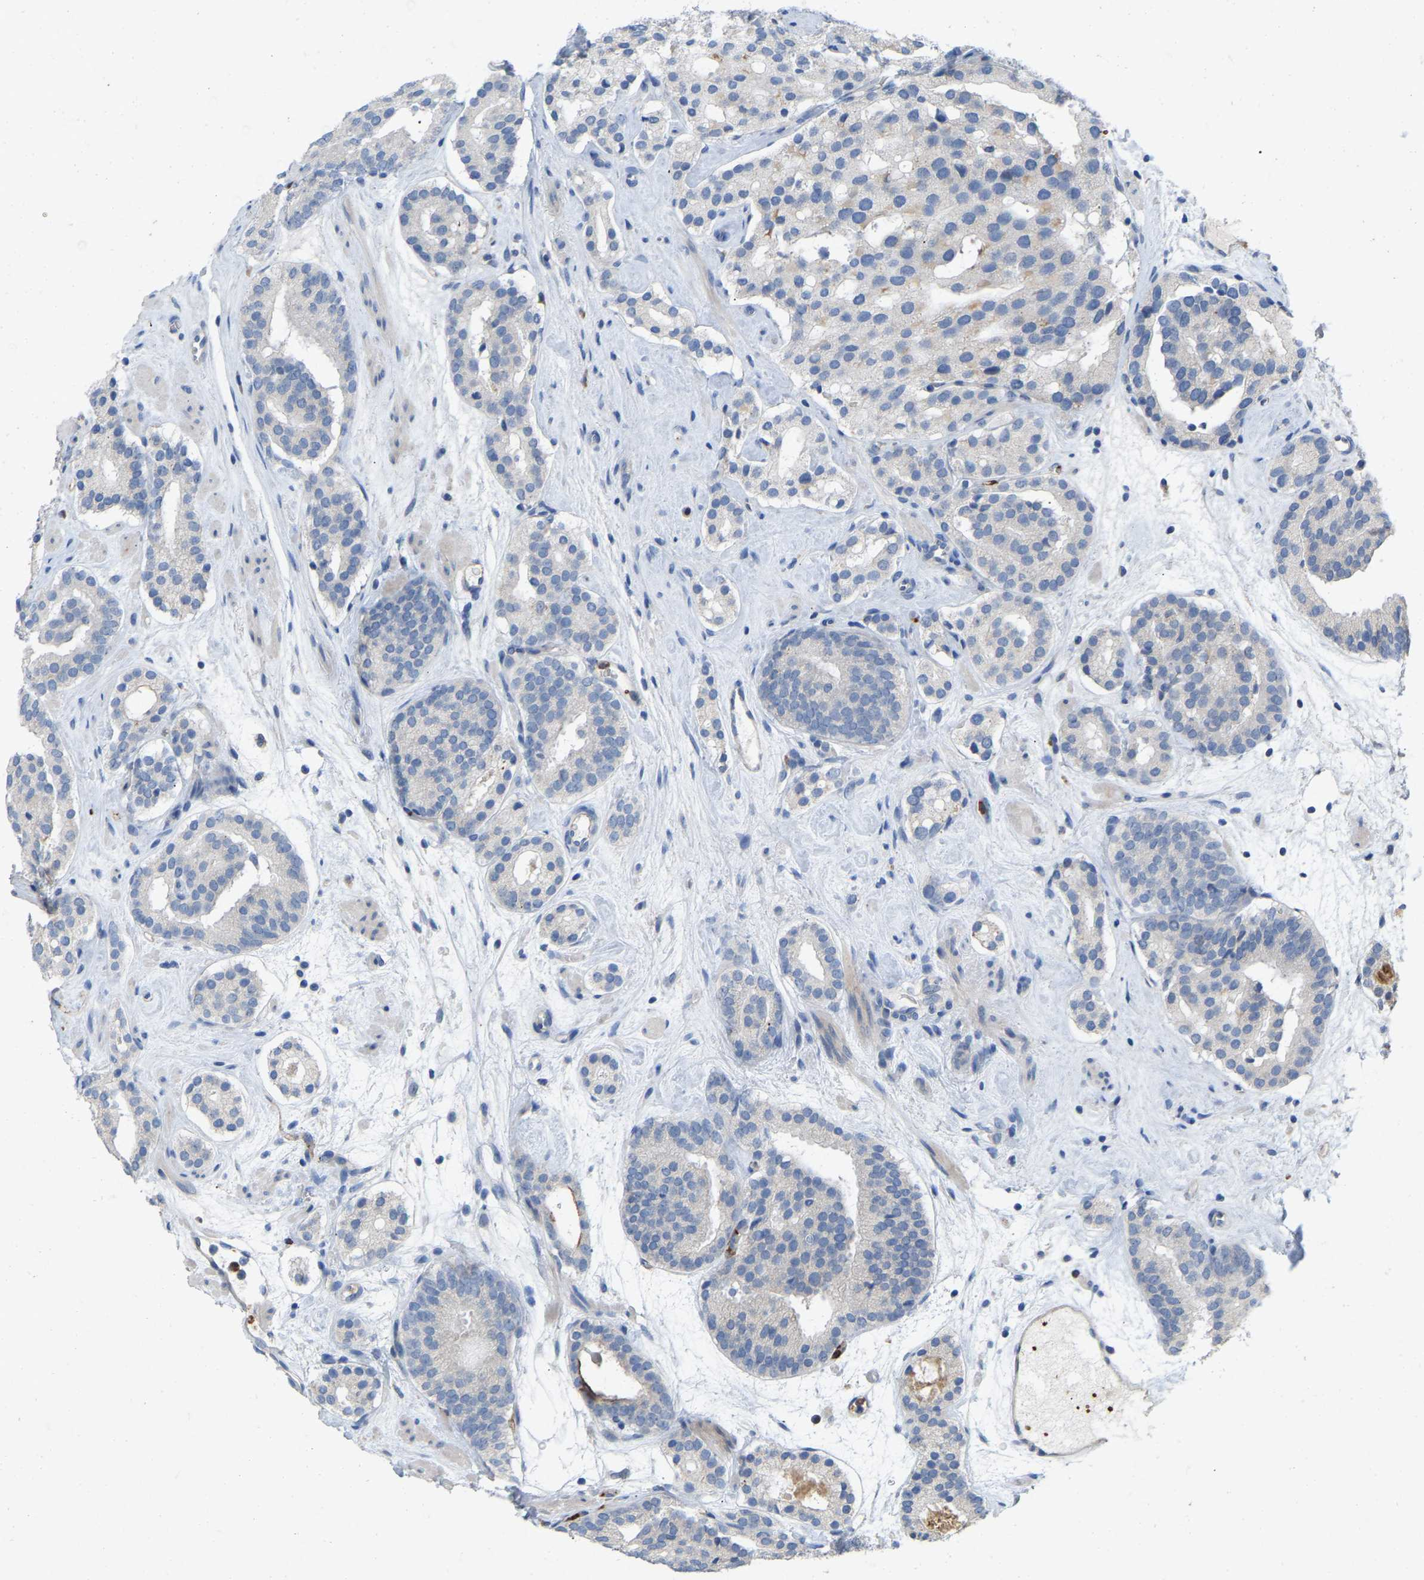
{"staining": {"intensity": "negative", "quantity": "none", "location": "none"}, "tissue": "prostate cancer", "cell_type": "Tumor cells", "image_type": "cancer", "snomed": [{"axis": "morphology", "description": "Adenocarcinoma, Low grade"}, {"axis": "topography", "description": "Prostate"}], "caption": "The photomicrograph displays no significant expression in tumor cells of prostate cancer.", "gene": "RHEB", "patient": {"sex": "male", "age": 69}}